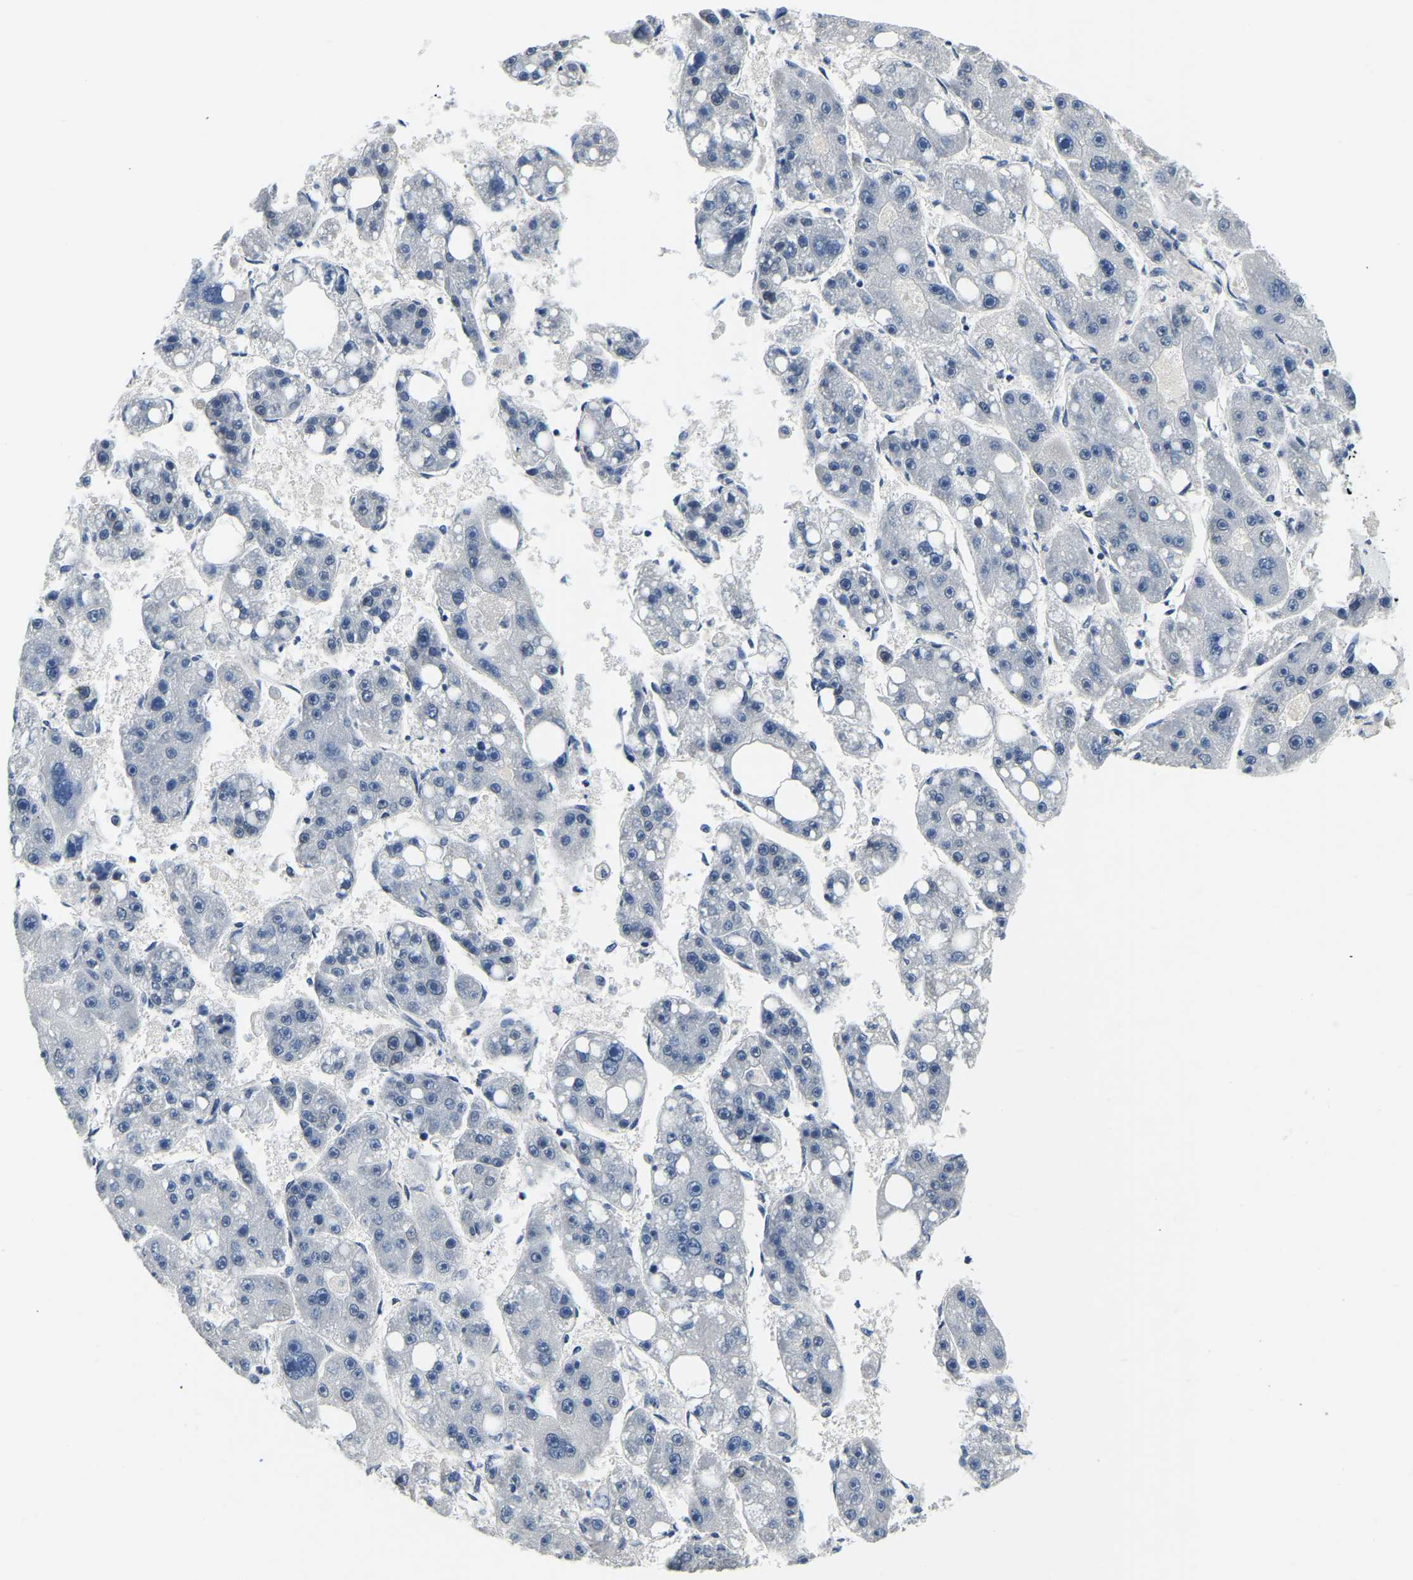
{"staining": {"intensity": "negative", "quantity": "none", "location": "none"}, "tissue": "liver cancer", "cell_type": "Tumor cells", "image_type": "cancer", "snomed": [{"axis": "morphology", "description": "Carcinoma, Hepatocellular, NOS"}, {"axis": "topography", "description": "Liver"}], "caption": "Image shows no significant protein expression in tumor cells of hepatocellular carcinoma (liver).", "gene": "RANBP2", "patient": {"sex": "female", "age": 61}}